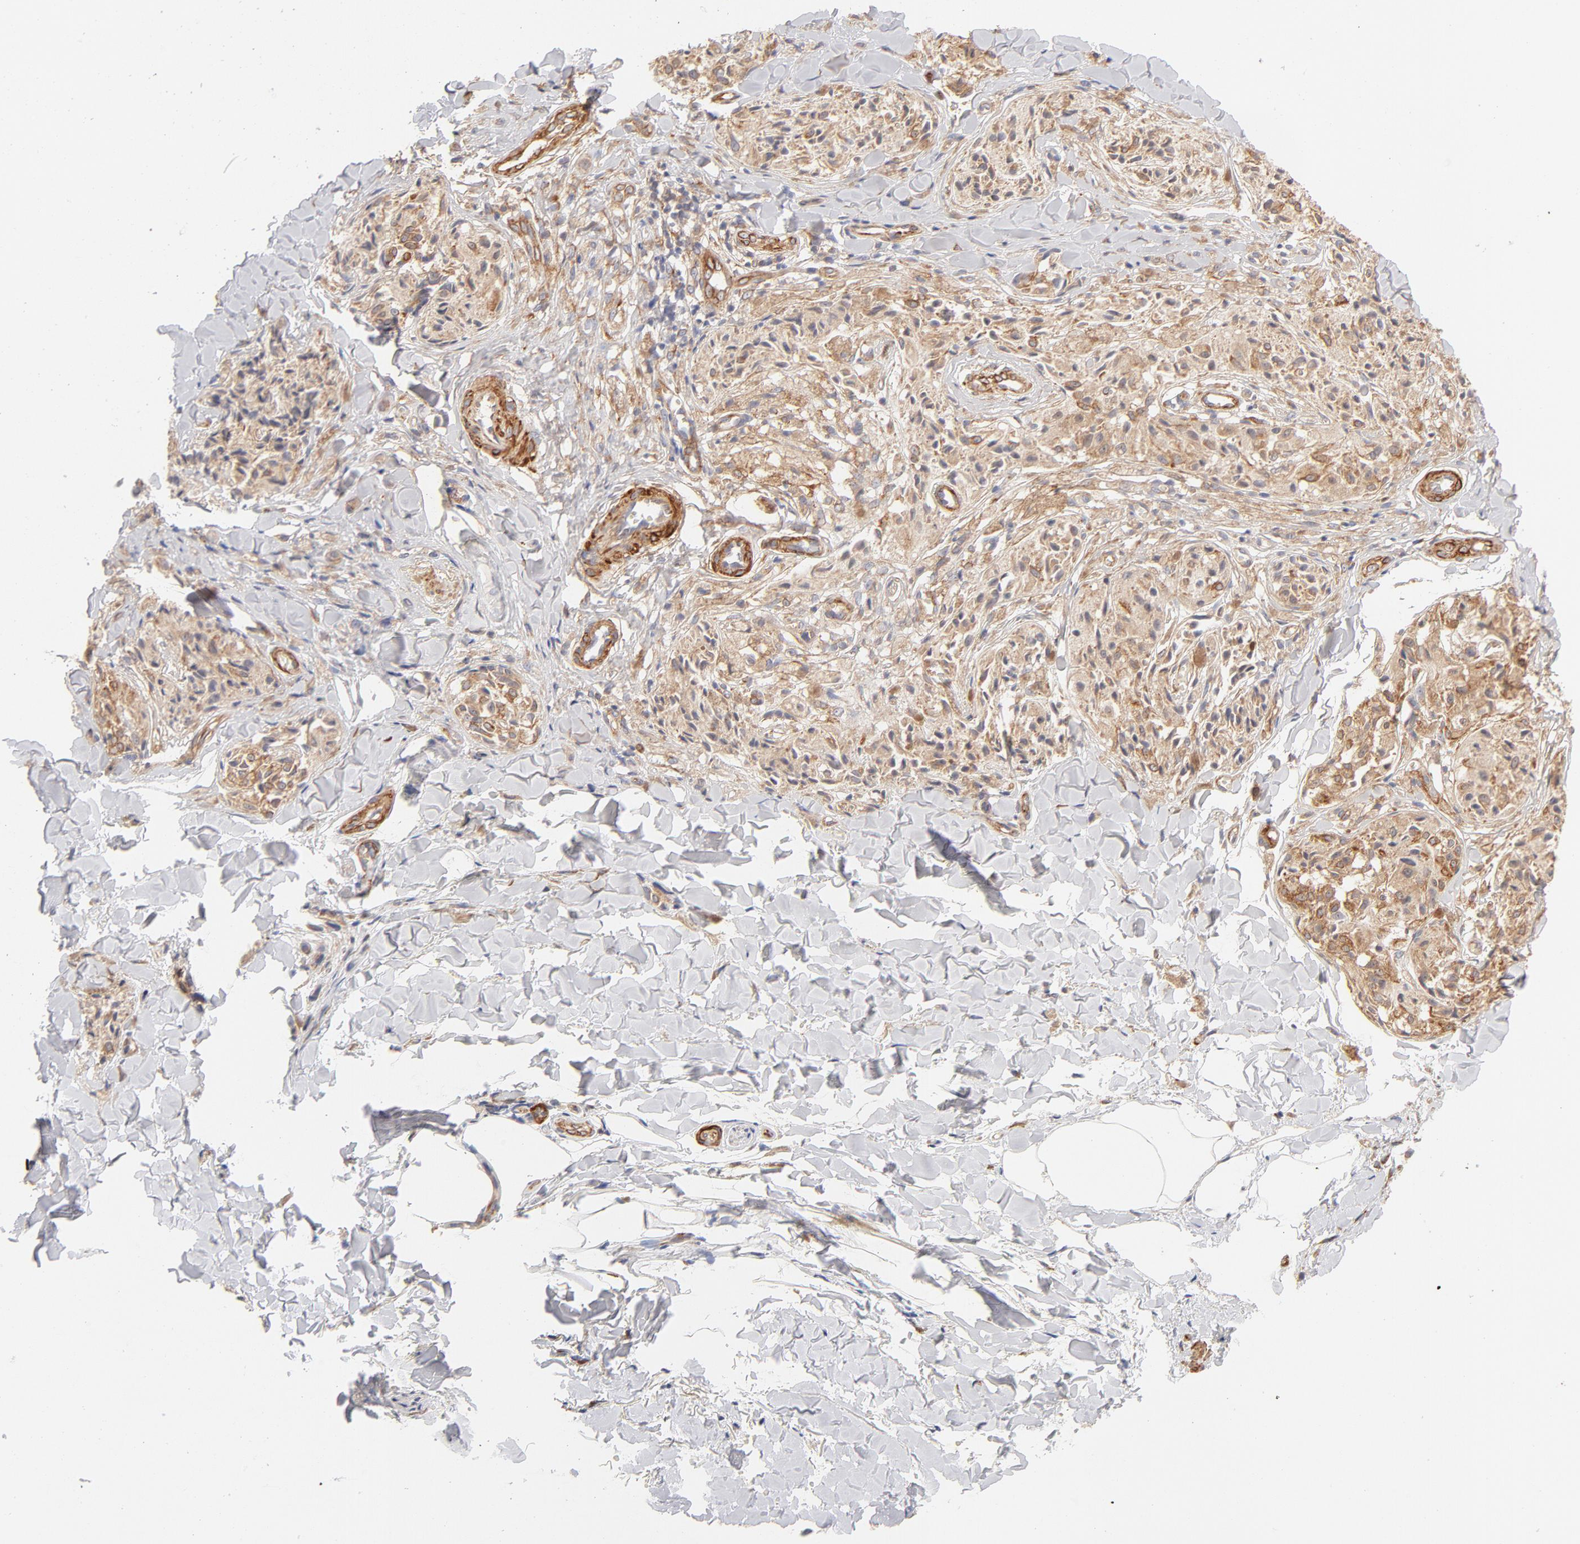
{"staining": {"intensity": "moderate", "quantity": ">75%", "location": "cytoplasmic/membranous"}, "tissue": "melanoma", "cell_type": "Tumor cells", "image_type": "cancer", "snomed": [{"axis": "morphology", "description": "Malignant melanoma, Metastatic site"}, {"axis": "topography", "description": "Skin"}], "caption": "Immunohistochemical staining of human melanoma shows moderate cytoplasmic/membranous protein positivity in approximately >75% of tumor cells. (DAB = brown stain, brightfield microscopy at high magnification).", "gene": "LDLRAP1", "patient": {"sex": "female", "age": 66}}